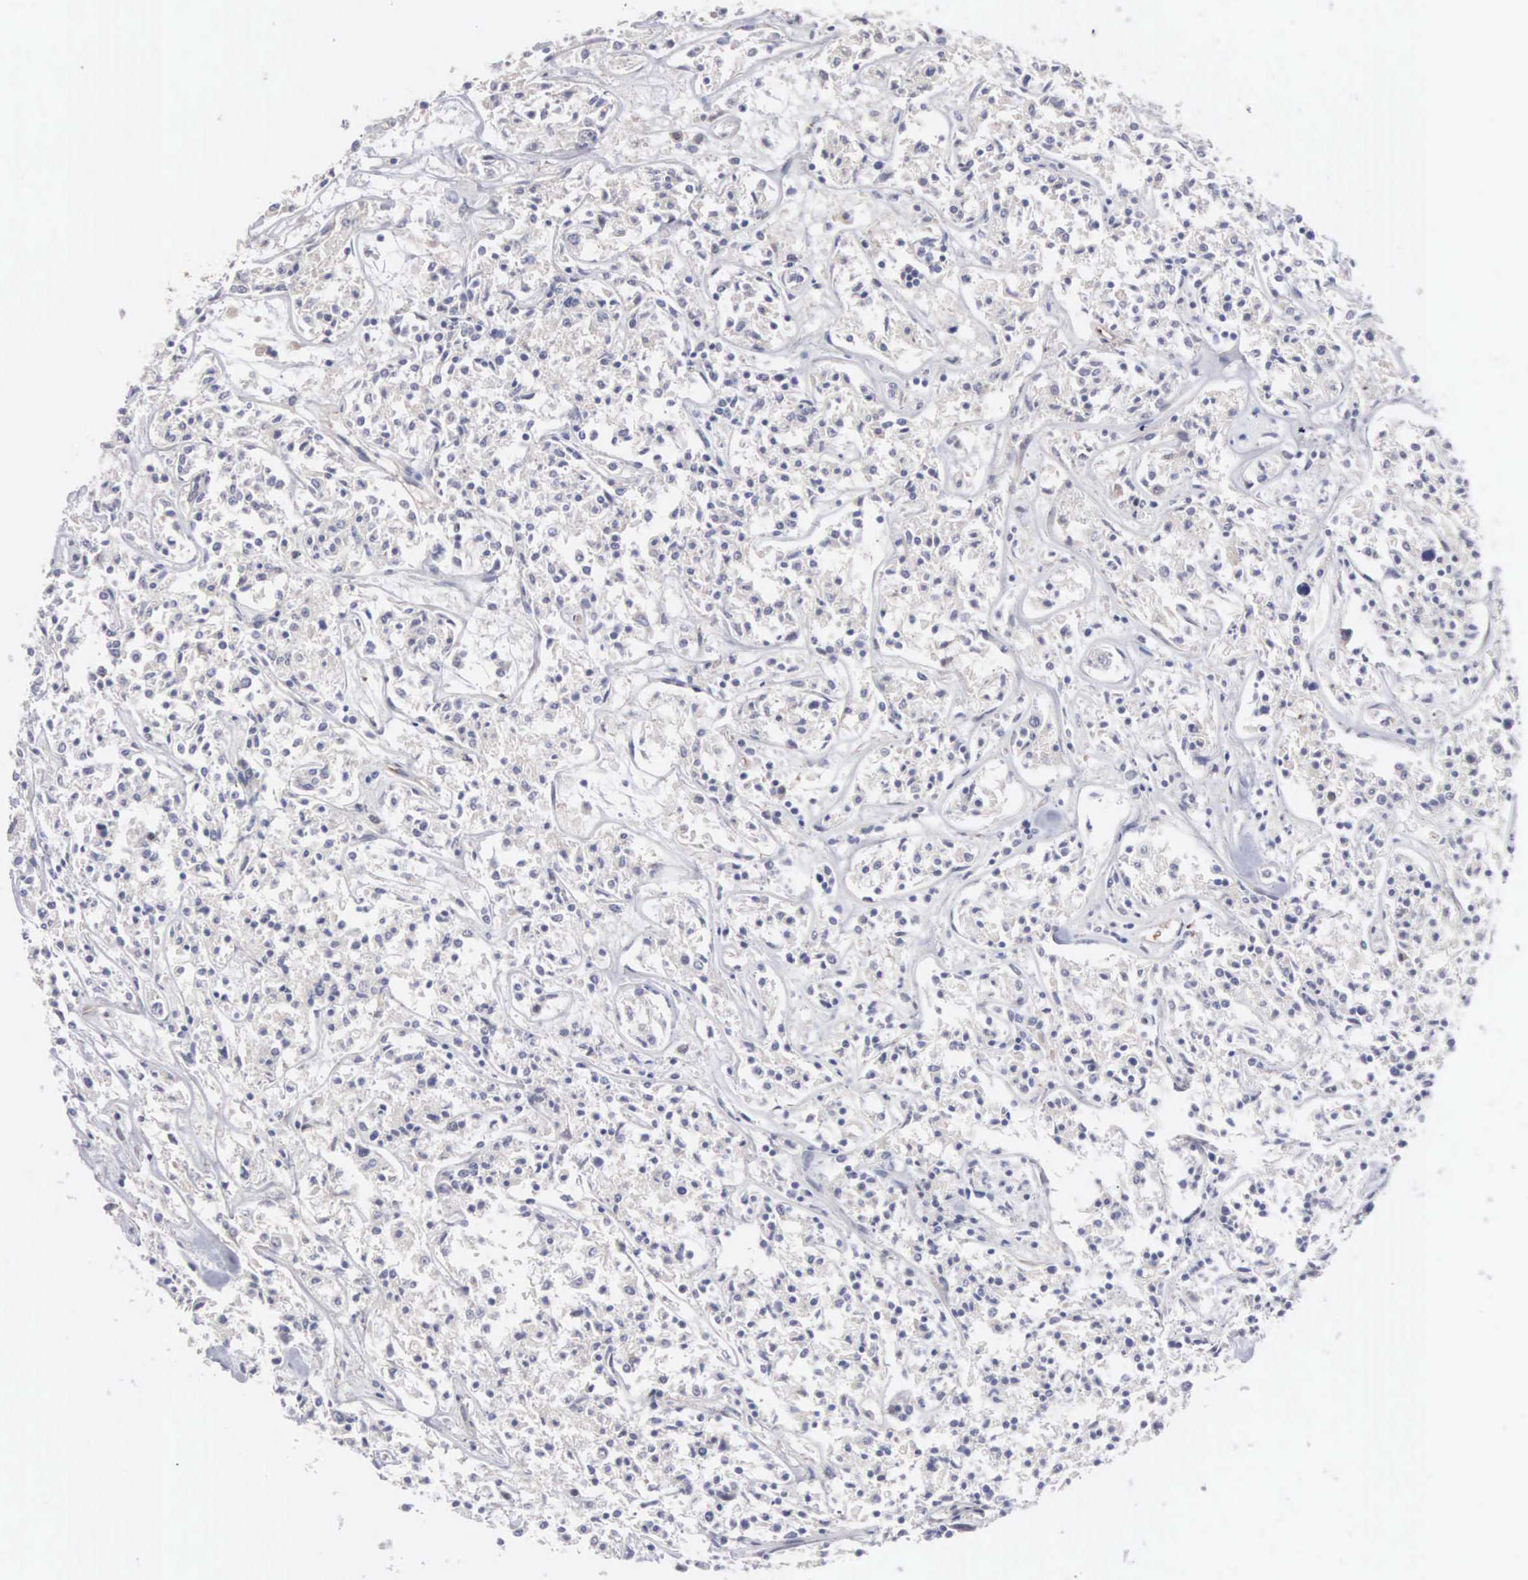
{"staining": {"intensity": "negative", "quantity": "none", "location": "none"}, "tissue": "lymphoma", "cell_type": "Tumor cells", "image_type": "cancer", "snomed": [{"axis": "morphology", "description": "Malignant lymphoma, non-Hodgkin's type, Low grade"}, {"axis": "topography", "description": "Small intestine"}], "caption": "Human lymphoma stained for a protein using immunohistochemistry exhibits no staining in tumor cells.", "gene": "INF2", "patient": {"sex": "female", "age": 59}}